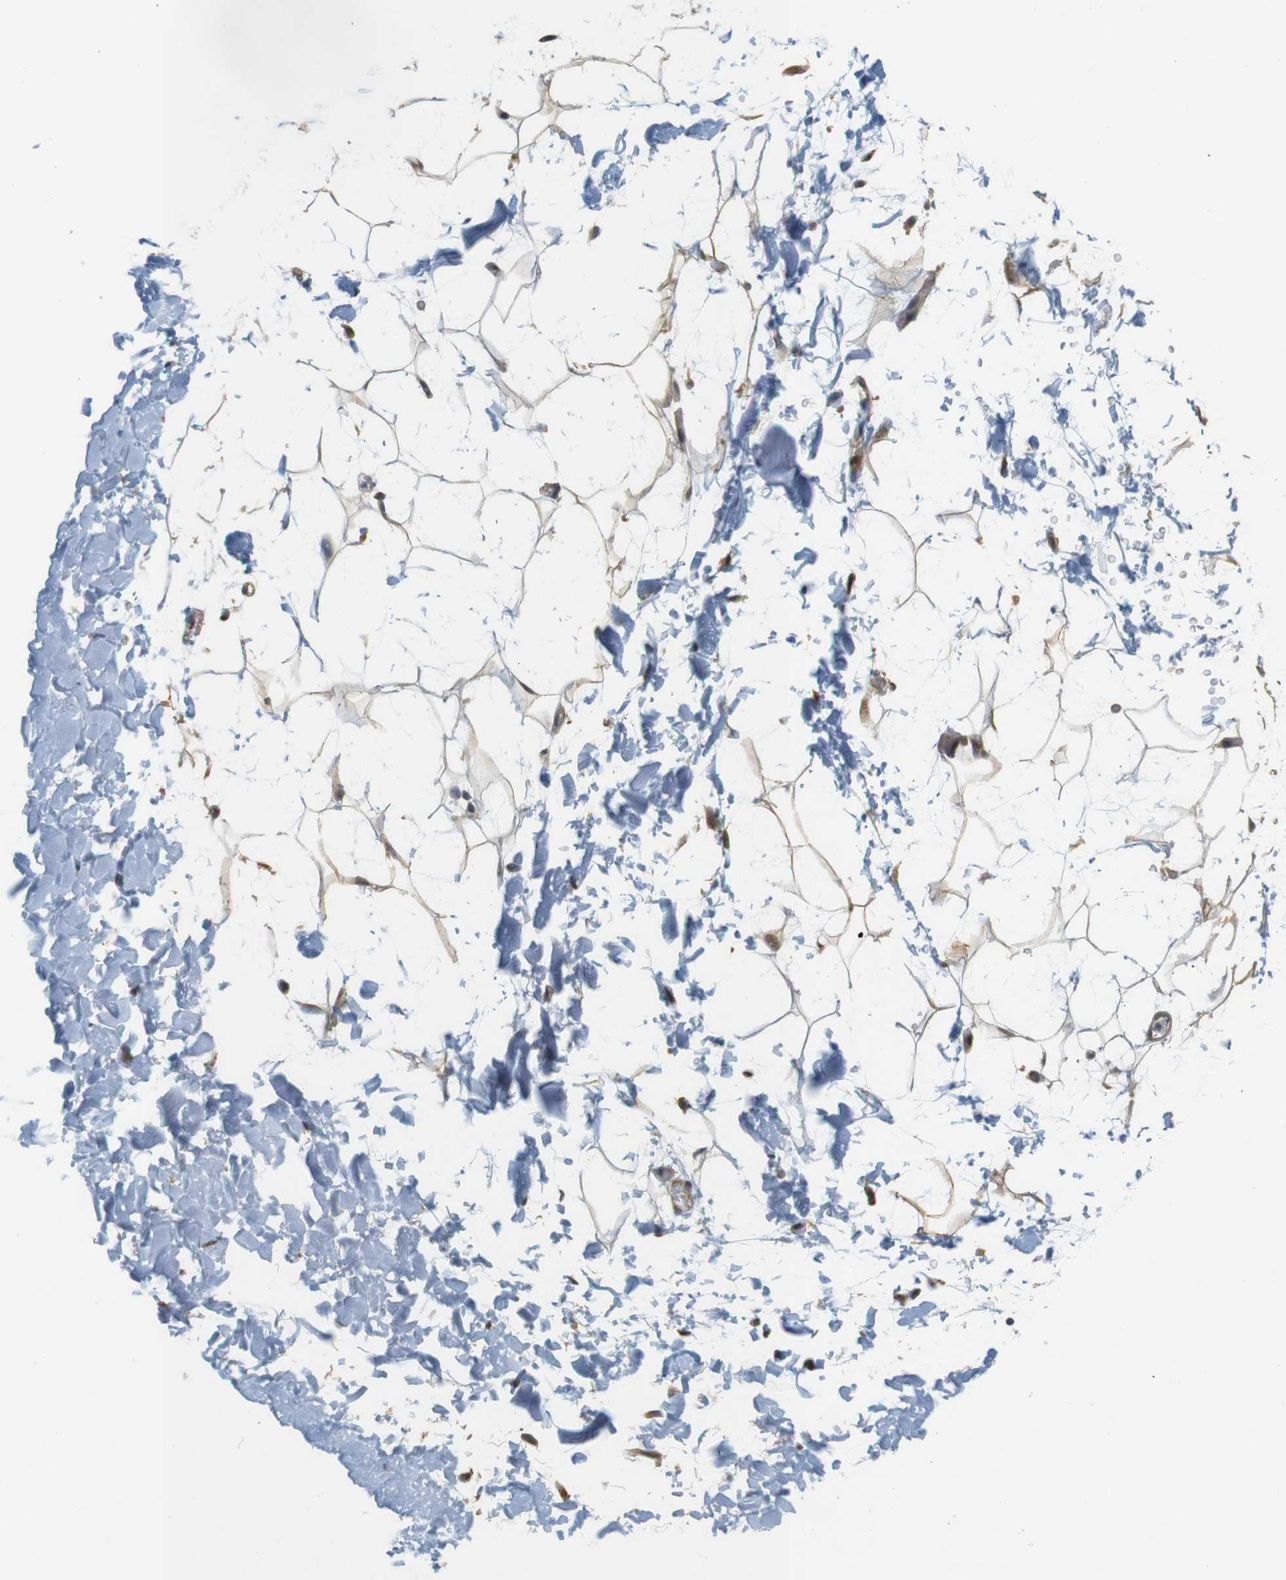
{"staining": {"intensity": "moderate", "quantity": "25%-75%", "location": "cytoplasmic/membranous,nuclear"}, "tissue": "adipose tissue", "cell_type": "Adipocytes", "image_type": "normal", "snomed": [{"axis": "morphology", "description": "Normal tissue, NOS"}, {"axis": "topography", "description": "Soft tissue"}], "caption": "Adipocytes exhibit medium levels of moderate cytoplasmic/membranous,nuclear positivity in about 25%-75% of cells in benign human adipose tissue.", "gene": "TSPAN9", "patient": {"sex": "male", "age": 72}}